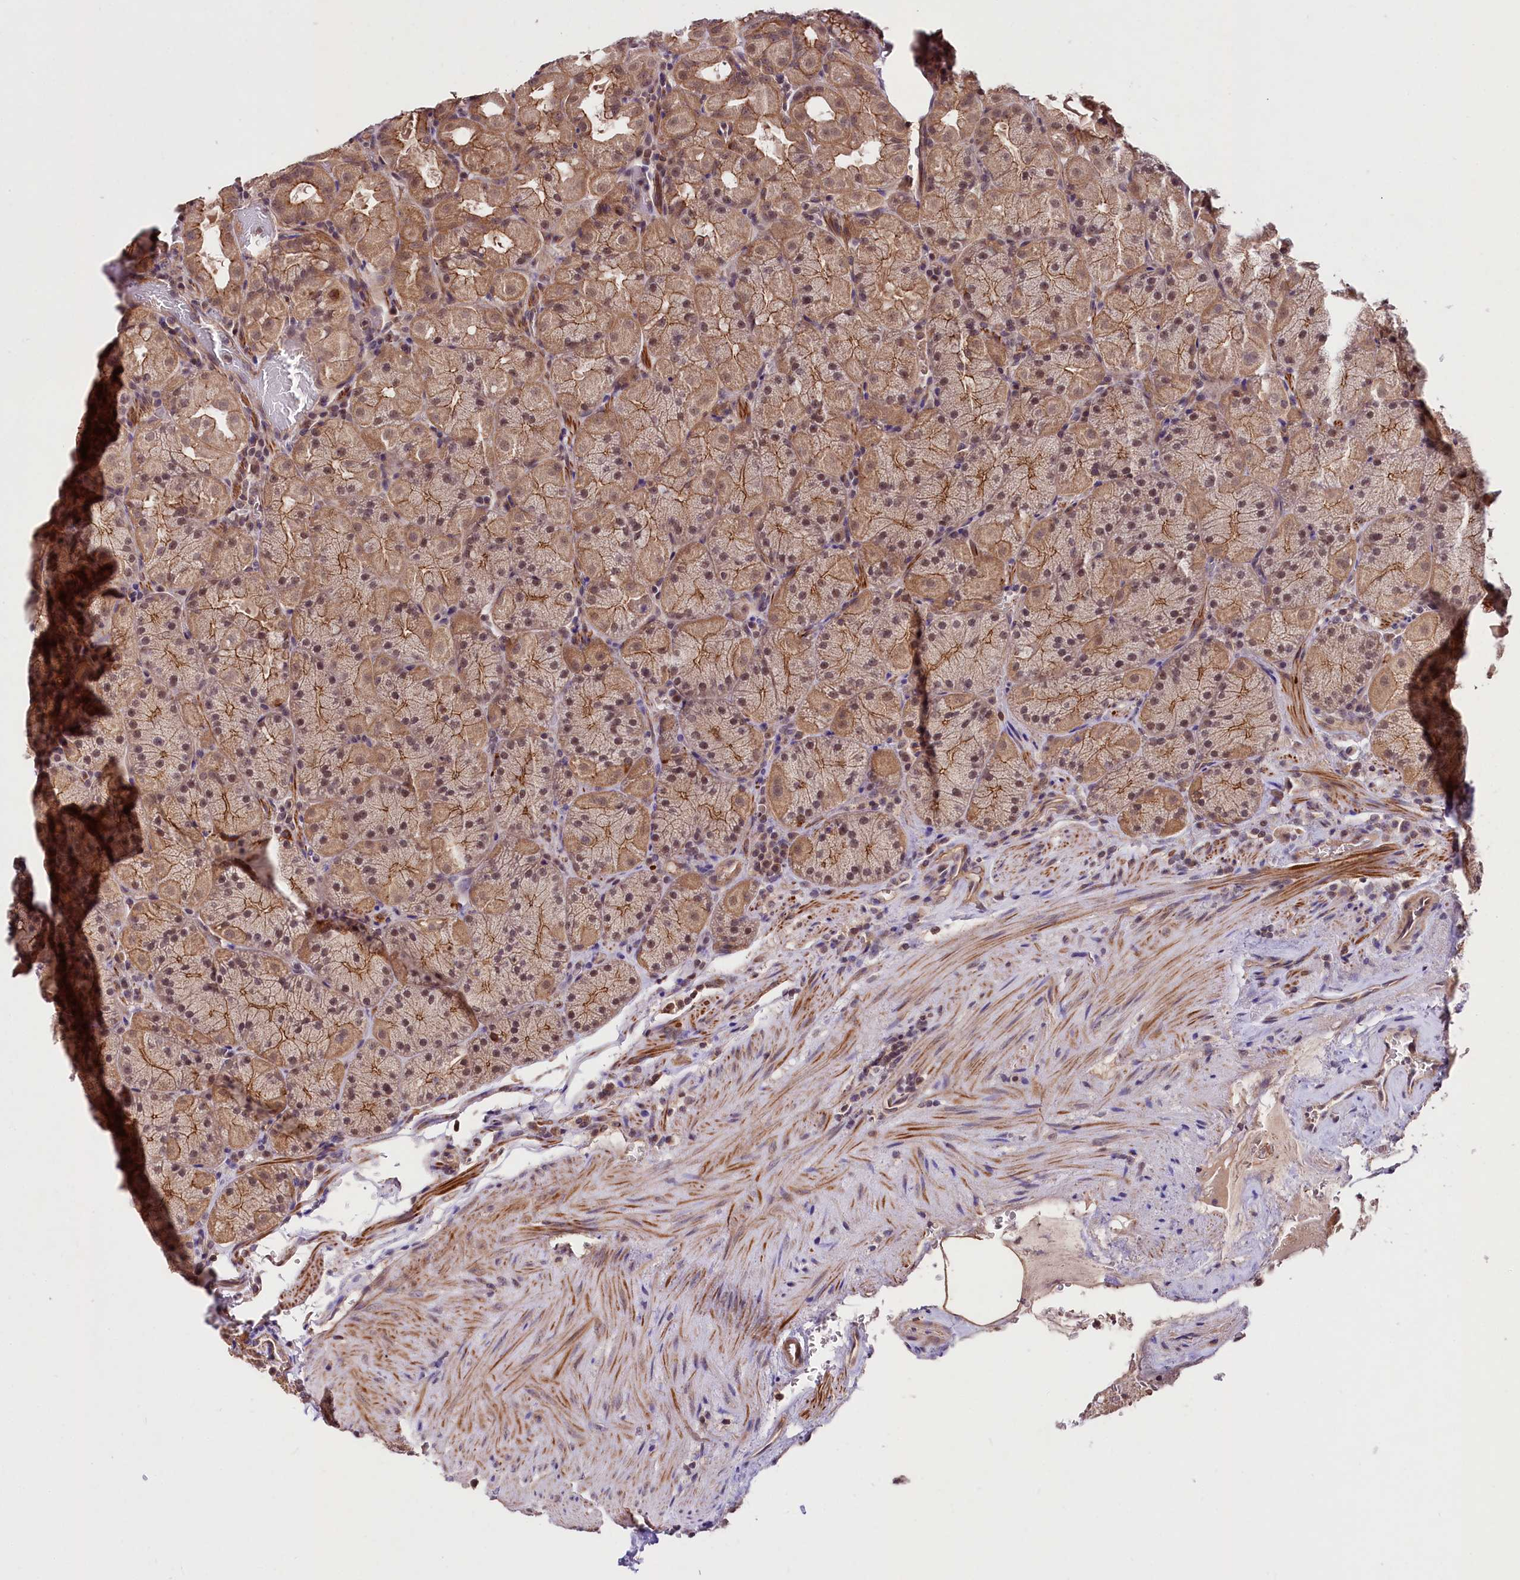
{"staining": {"intensity": "moderate", "quantity": ">75%", "location": "cytoplasmic/membranous"}, "tissue": "stomach", "cell_type": "Glandular cells", "image_type": "normal", "snomed": [{"axis": "morphology", "description": "Normal tissue, NOS"}, {"axis": "topography", "description": "Stomach, upper"}, {"axis": "topography", "description": "Stomach, lower"}], "caption": "This image displays IHC staining of benign human stomach, with medium moderate cytoplasmic/membranous expression in approximately >75% of glandular cells.", "gene": "TAFAZZIN", "patient": {"sex": "male", "age": 80}}